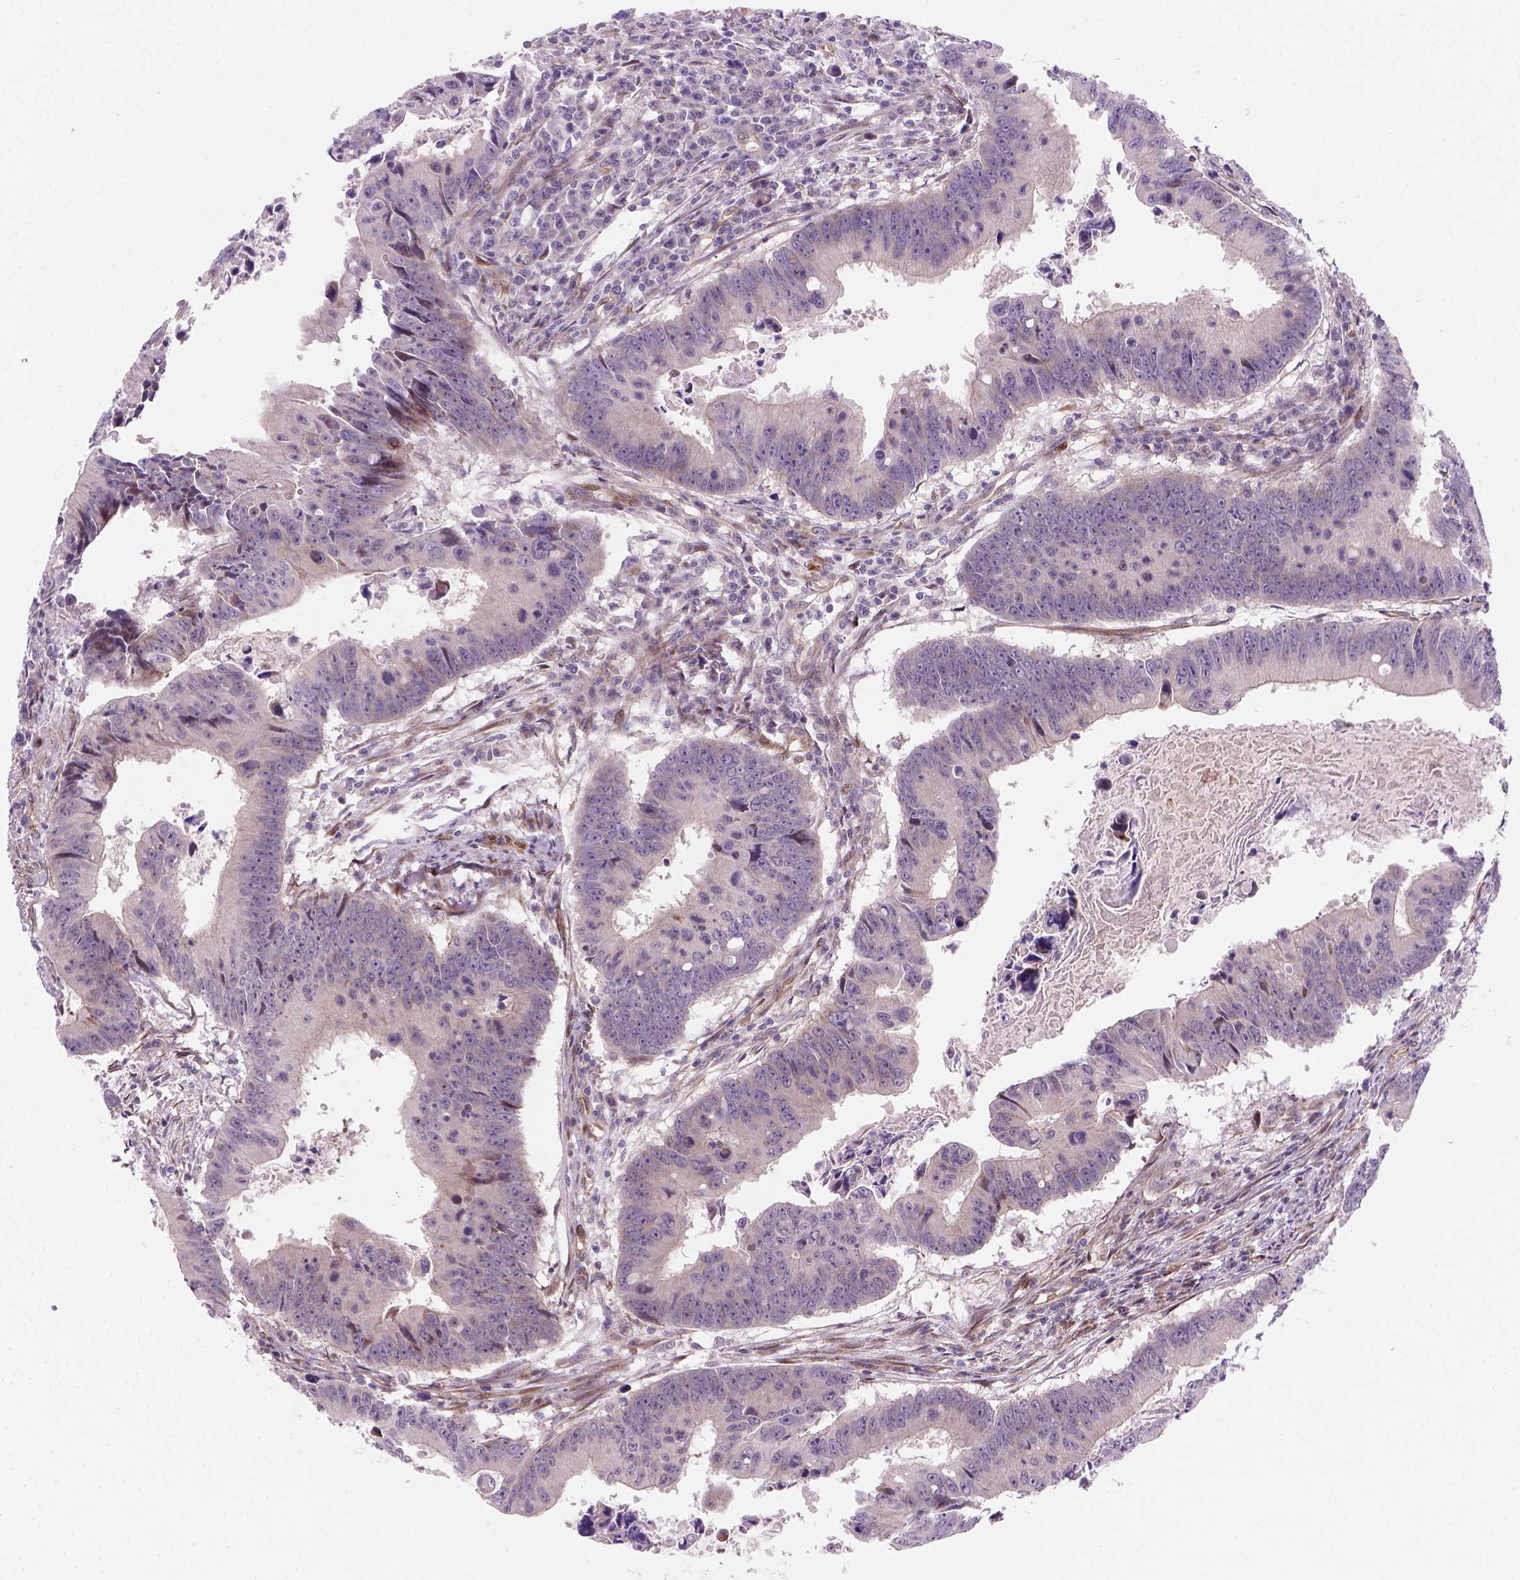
{"staining": {"intensity": "weak", "quantity": "<25%", "location": "cytoplasmic/membranous"}, "tissue": "colorectal cancer", "cell_type": "Tumor cells", "image_type": "cancer", "snomed": [{"axis": "morphology", "description": "Adenocarcinoma, NOS"}, {"axis": "topography", "description": "Colon"}], "caption": "There is no significant staining in tumor cells of colorectal adenocarcinoma.", "gene": "VSTM5", "patient": {"sex": "female", "age": 87}}